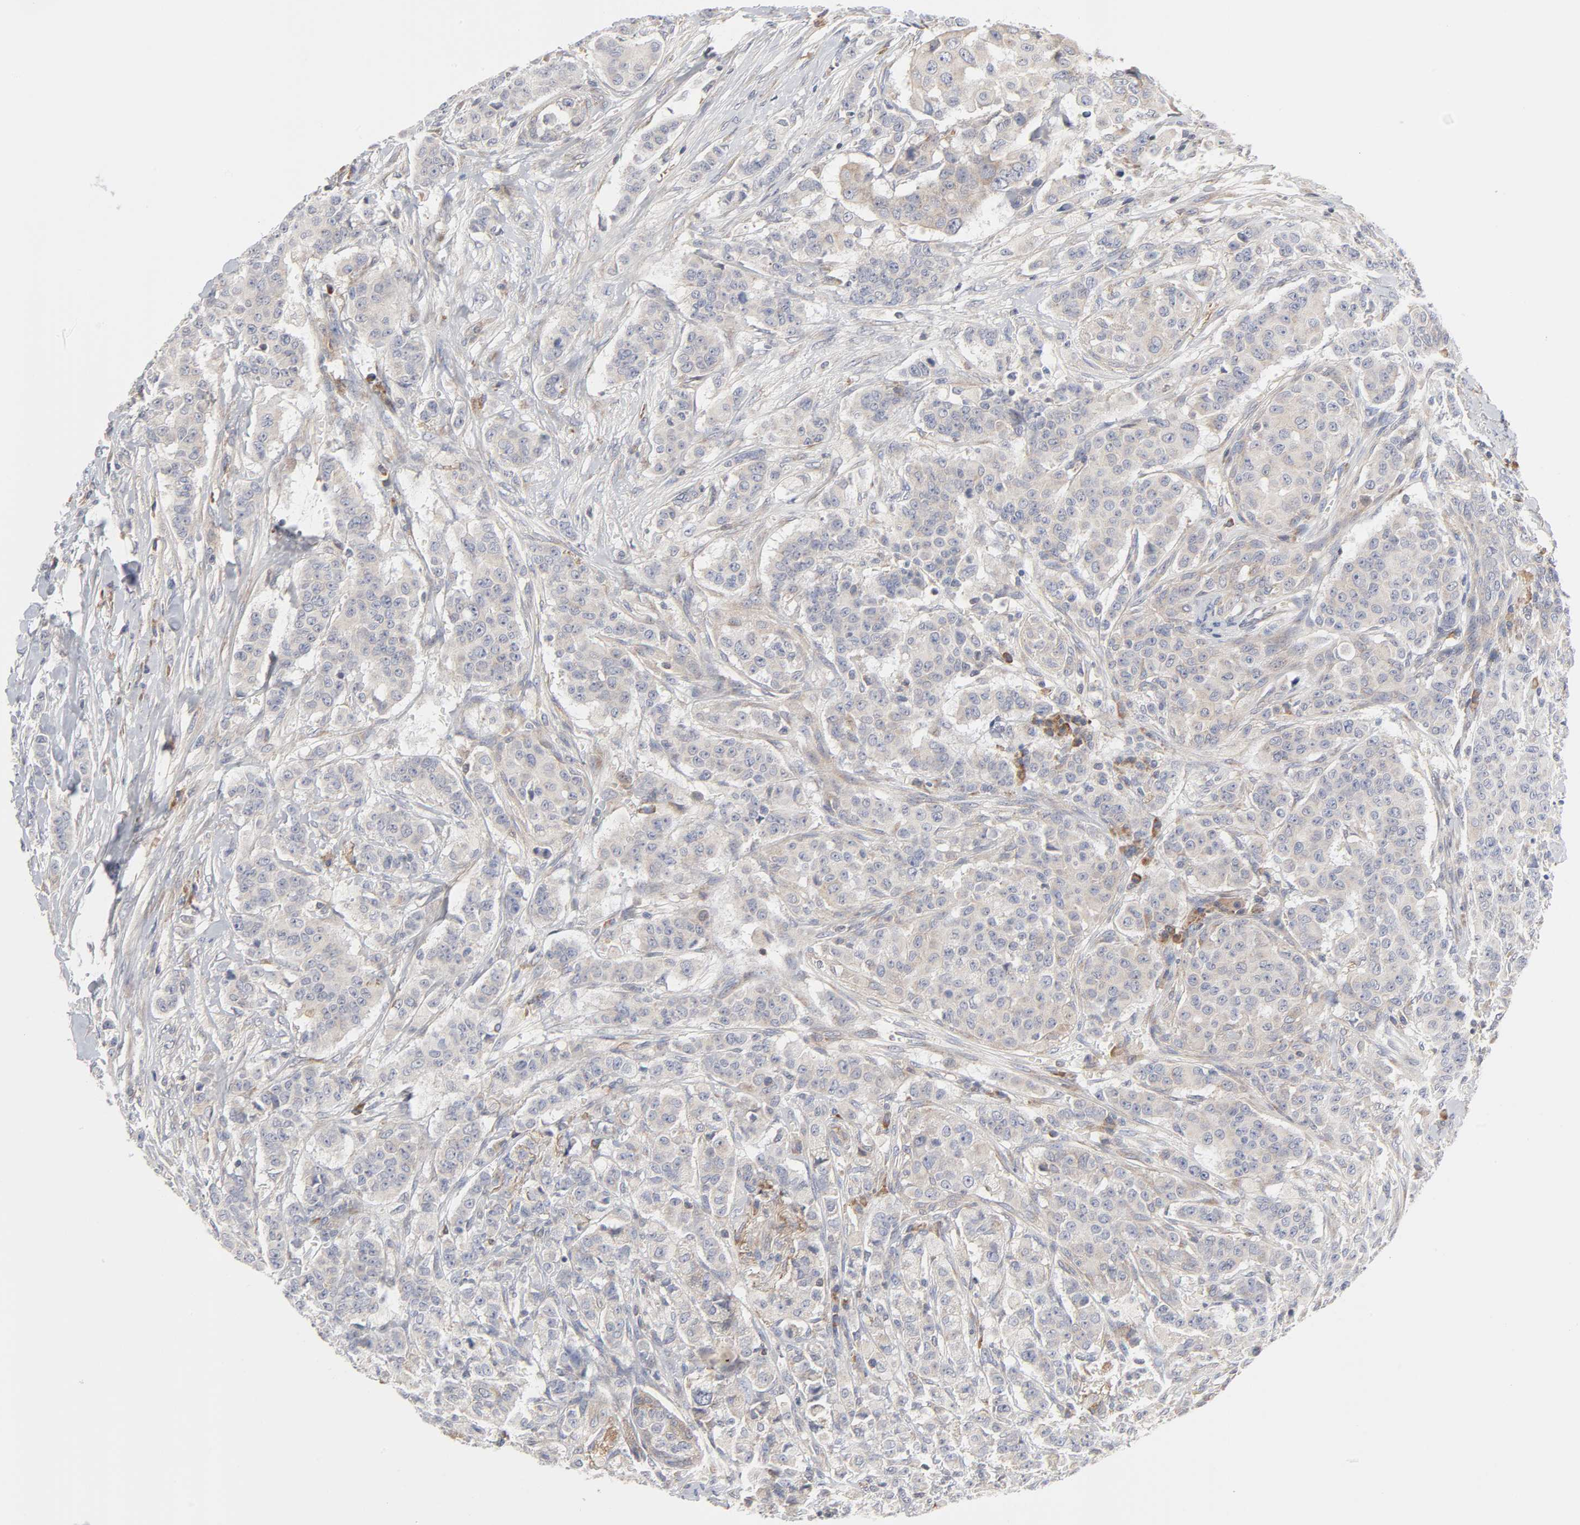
{"staining": {"intensity": "weak", "quantity": "<25%", "location": "cytoplasmic/membranous"}, "tissue": "breast cancer", "cell_type": "Tumor cells", "image_type": "cancer", "snomed": [{"axis": "morphology", "description": "Duct carcinoma"}, {"axis": "topography", "description": "Breast"}], "caption": "High magnification brightfield microscopy of breast cancer stained with DAB (3,3'-diaminobenzidine) (brown) and counterstained with hematoxylin (blue): tumor cells show no significant staining.", "gene": "IL4R", "patient": {"sex": "female", "age": 40}}